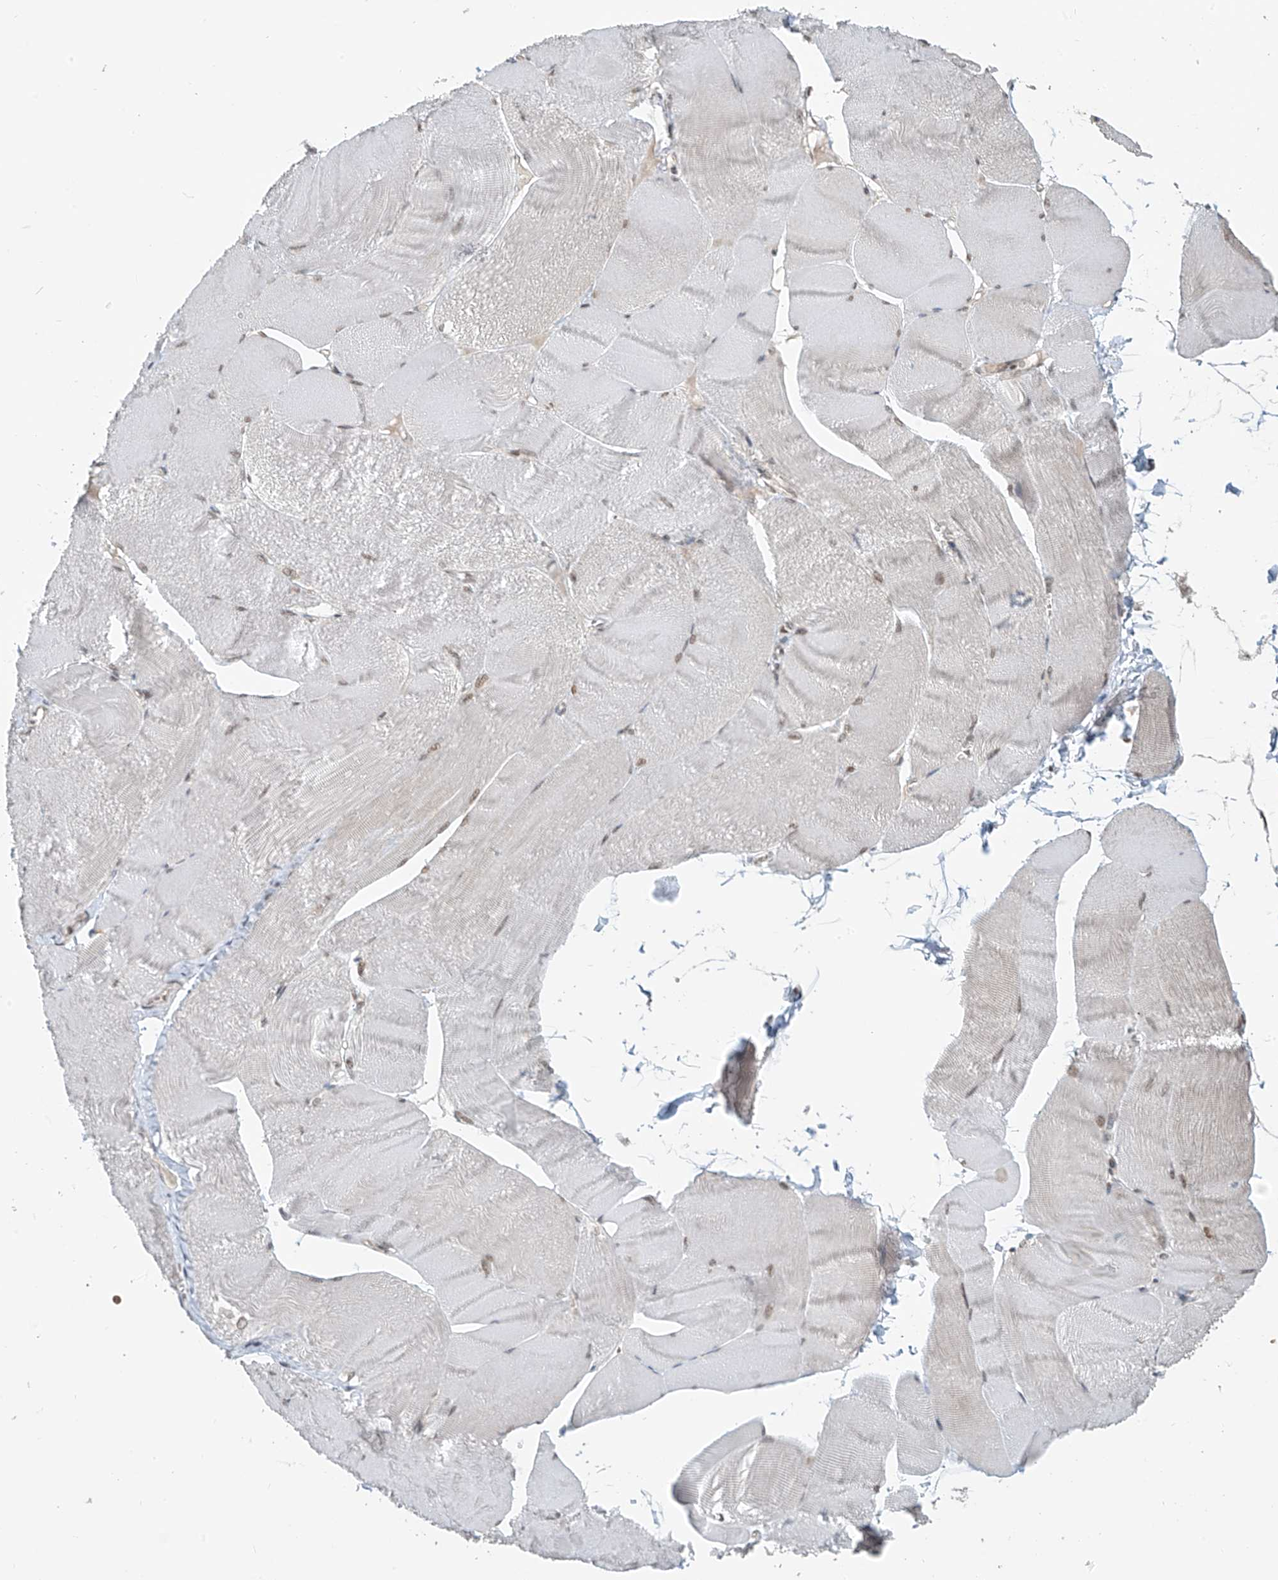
{"staining": {"intensity": "moderate", "quantity": "25%-75%", "location": "nuclear"}, "tissue": "skeletal muscle", "cell_type": "Myocytes", "image_type": "normal", "snomed": [{"axis": "morphology", "description": "Normal tissue, NOS"}, {"axis": "morphology", "description": "Basal cell carcinoma"}, {"axis": "topography", "description": "Skeletal muscle"}], "caption": "Protein staining of unremarkable skeletal muscle reveals moderate nuclear expression in approximately 25%-75% of myocytes.", "gene": "MCM9", "patient": {"sex": "female", "age": 64}}